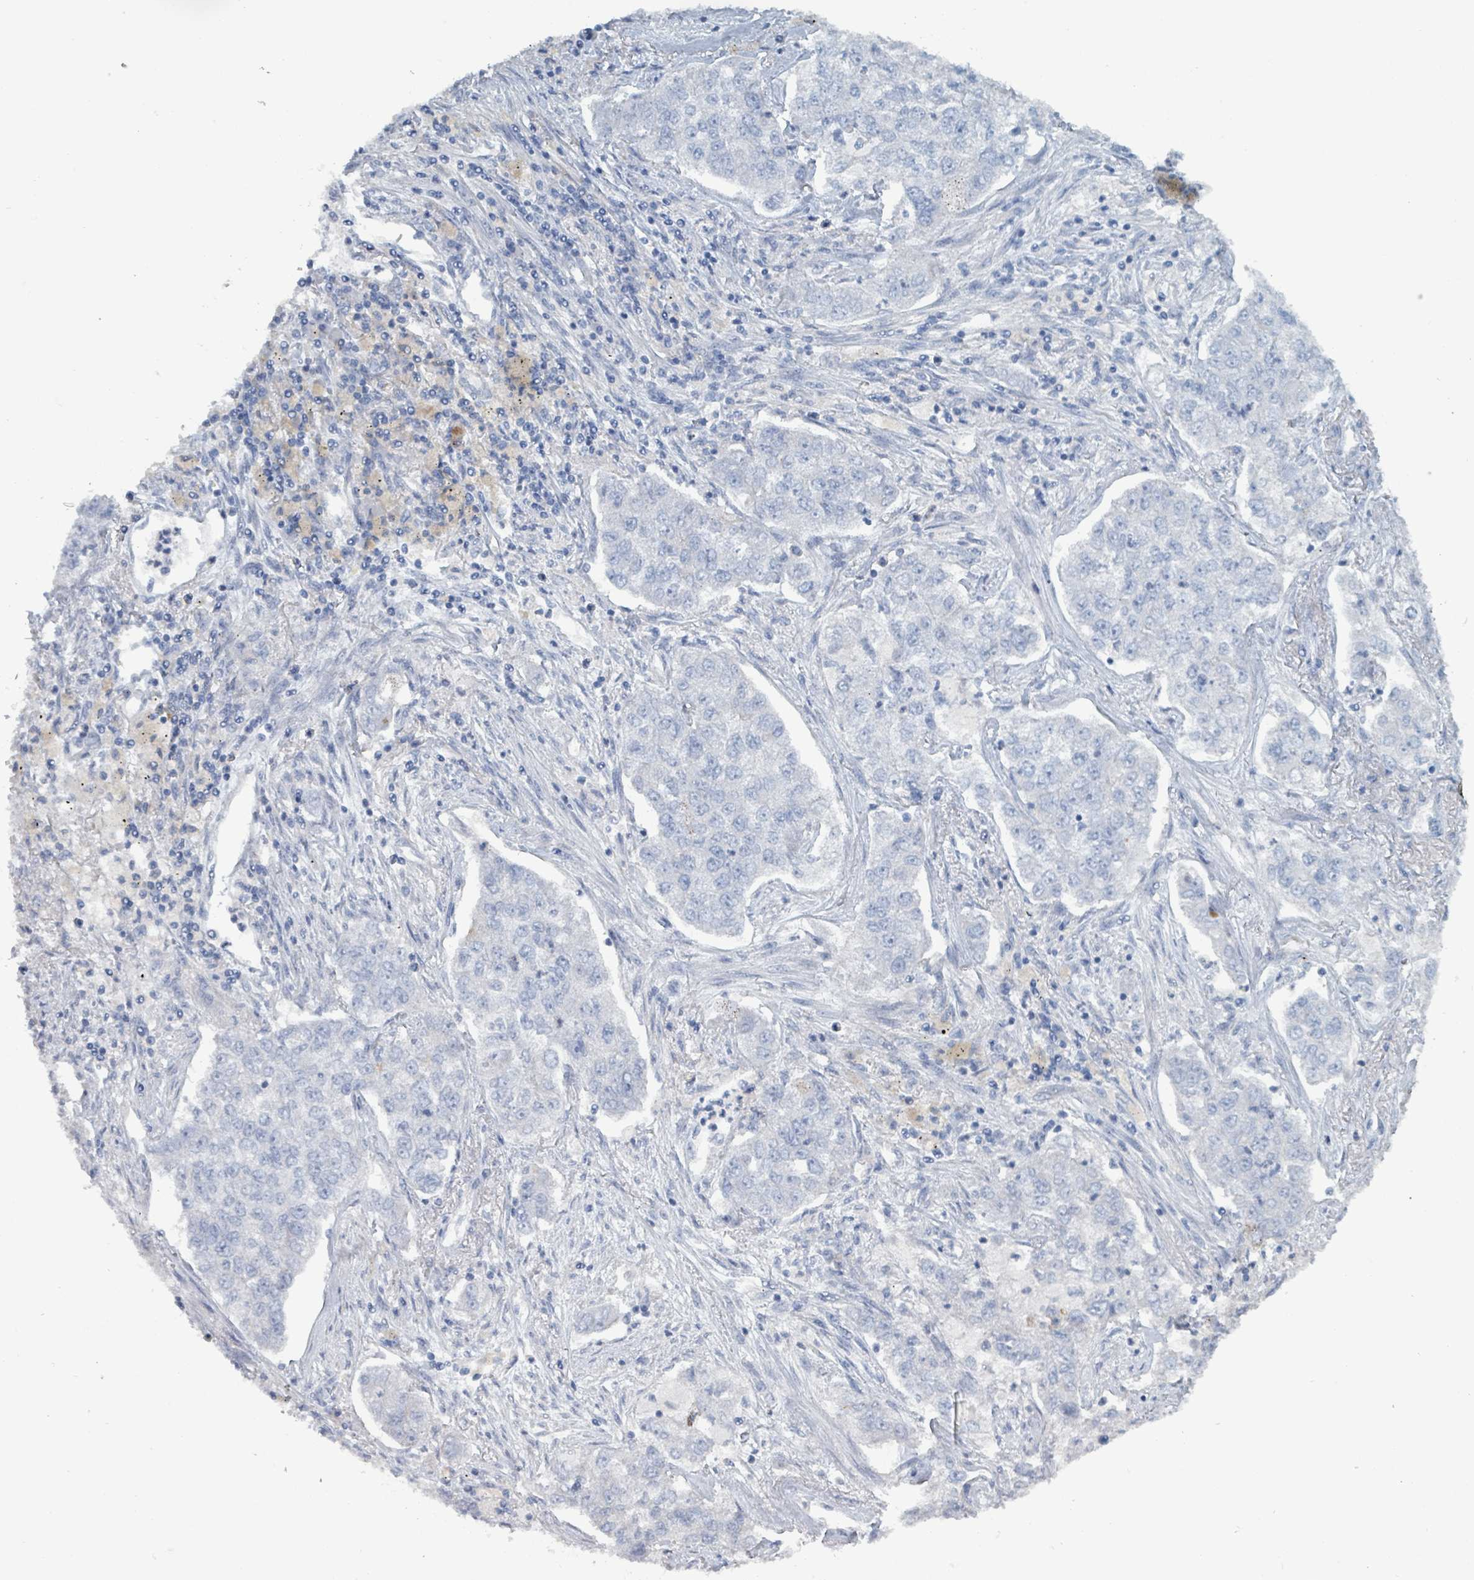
{"staining": {"intensity": "negative", "quantity": "none", "location": "none"}, "tissue": "lung cancer", "cell_type": "Tumor cells", "image_type": "cancer", "snomed": [{"axis": "morphology", "description": "Adenocarcinoma, NOS"}, {"axis": "topography", "description": "Lung"}], "caption": "The micrograph demonstrates no staining of tumor cells in adenocarcinoma (lung). (Immunohistochemistry (ihc), brightfield microscopy, high magnification).", "gene": "TAAR5", "patient": {"sex": "male", "age": 49}}